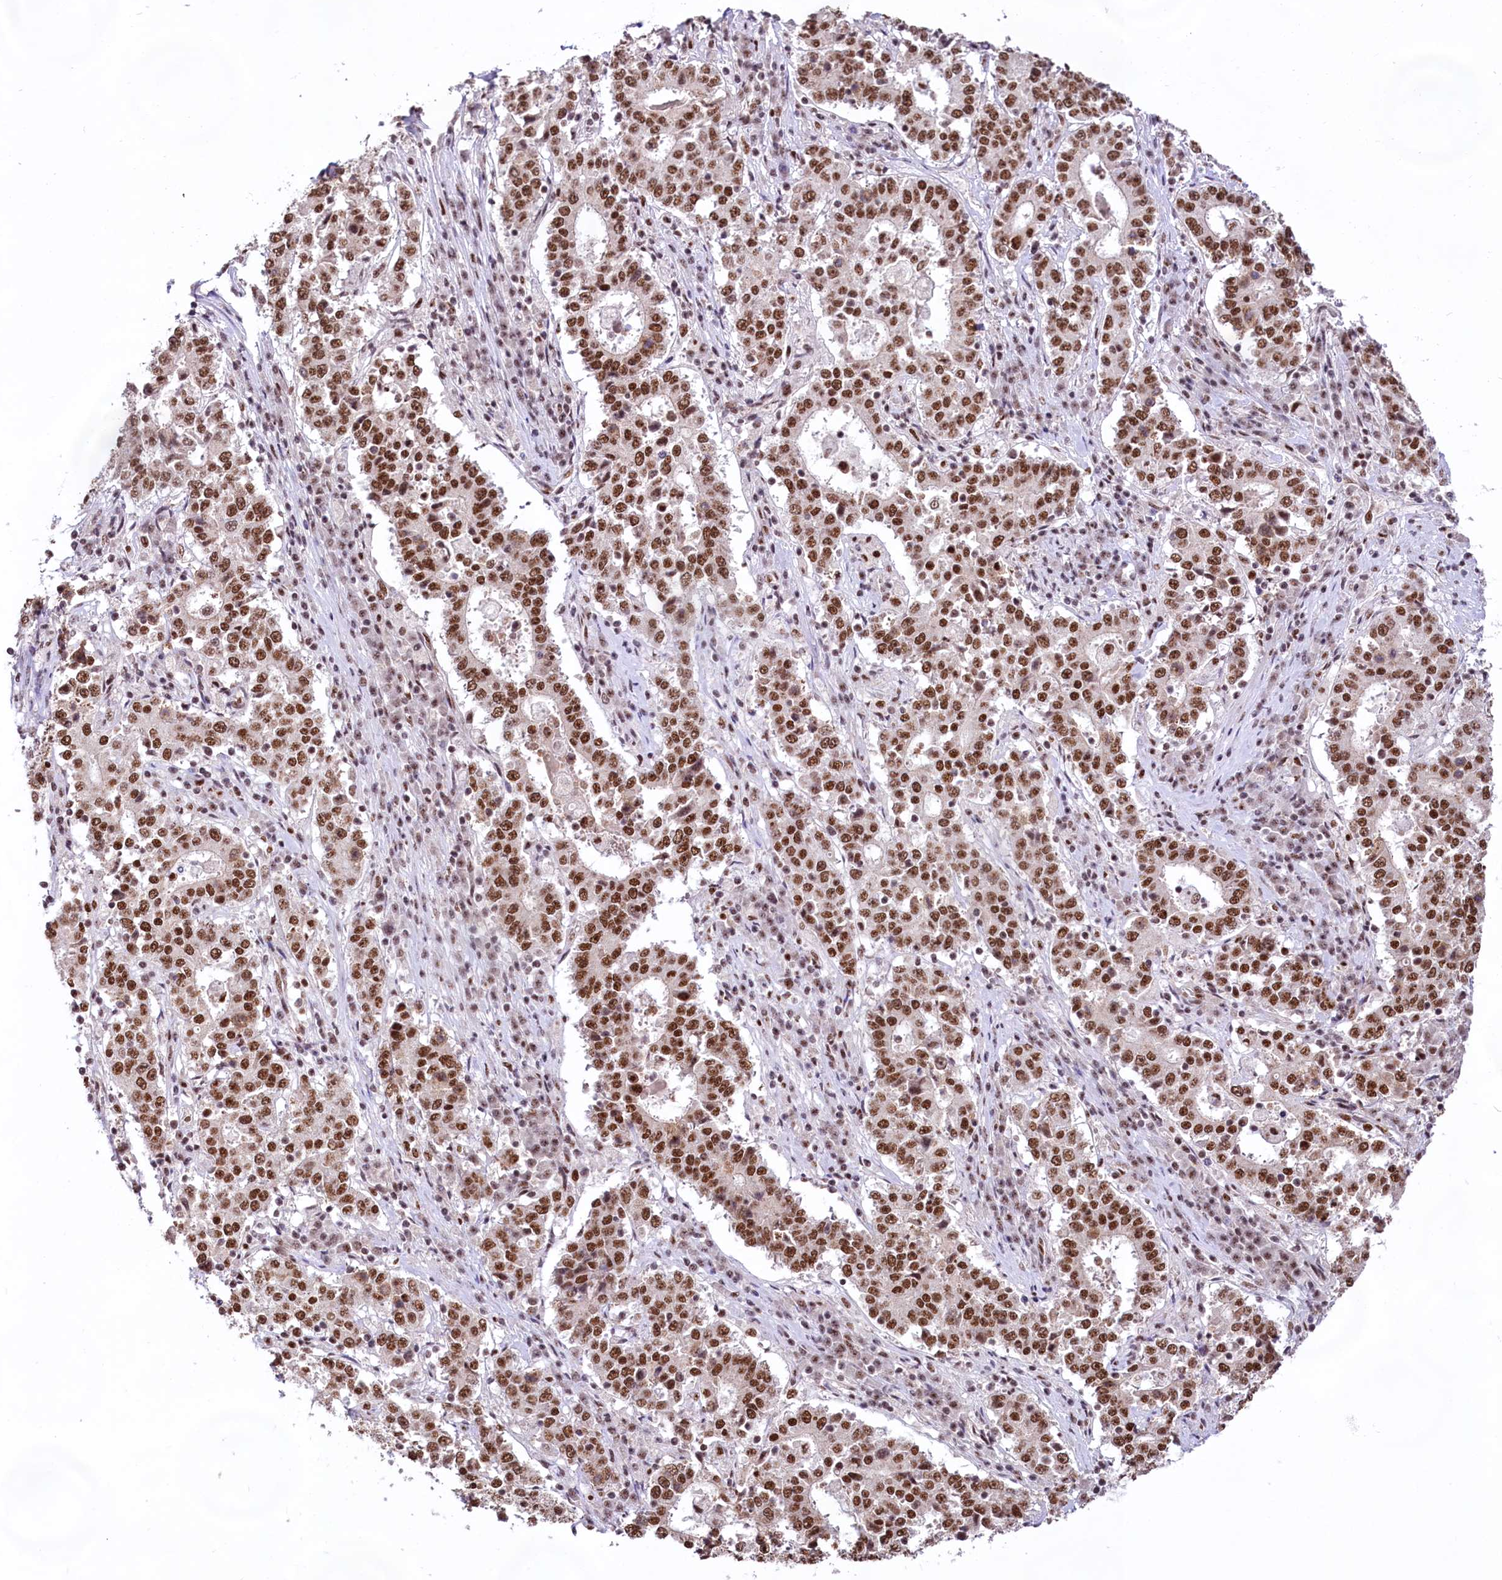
{"staining": {"intensity": "strong", "quantity": ">75%", "location": "nuclear"}, "tissue": "stomach cancer", "cell_type": "Tumor cells", "image_type": "cancer", "snomed": [{"axis": "morphology", "description": "Adenocarcinoma, NOS"}, {"axis": "topography", "description": "Stomach"}], "caption": "High-magnification brightfield microscopy of stomach cancer stained with DAB (3,3'-diaminobenzidine) (brown) and counterstained with hematoxylin (blue). tumor cells exhibit strong nuclear positivity is identified in about>75% of cells. Nuclei are stained in blue.", "gene": "HIRA", "patient": {"sex": "male", "age": 59}}